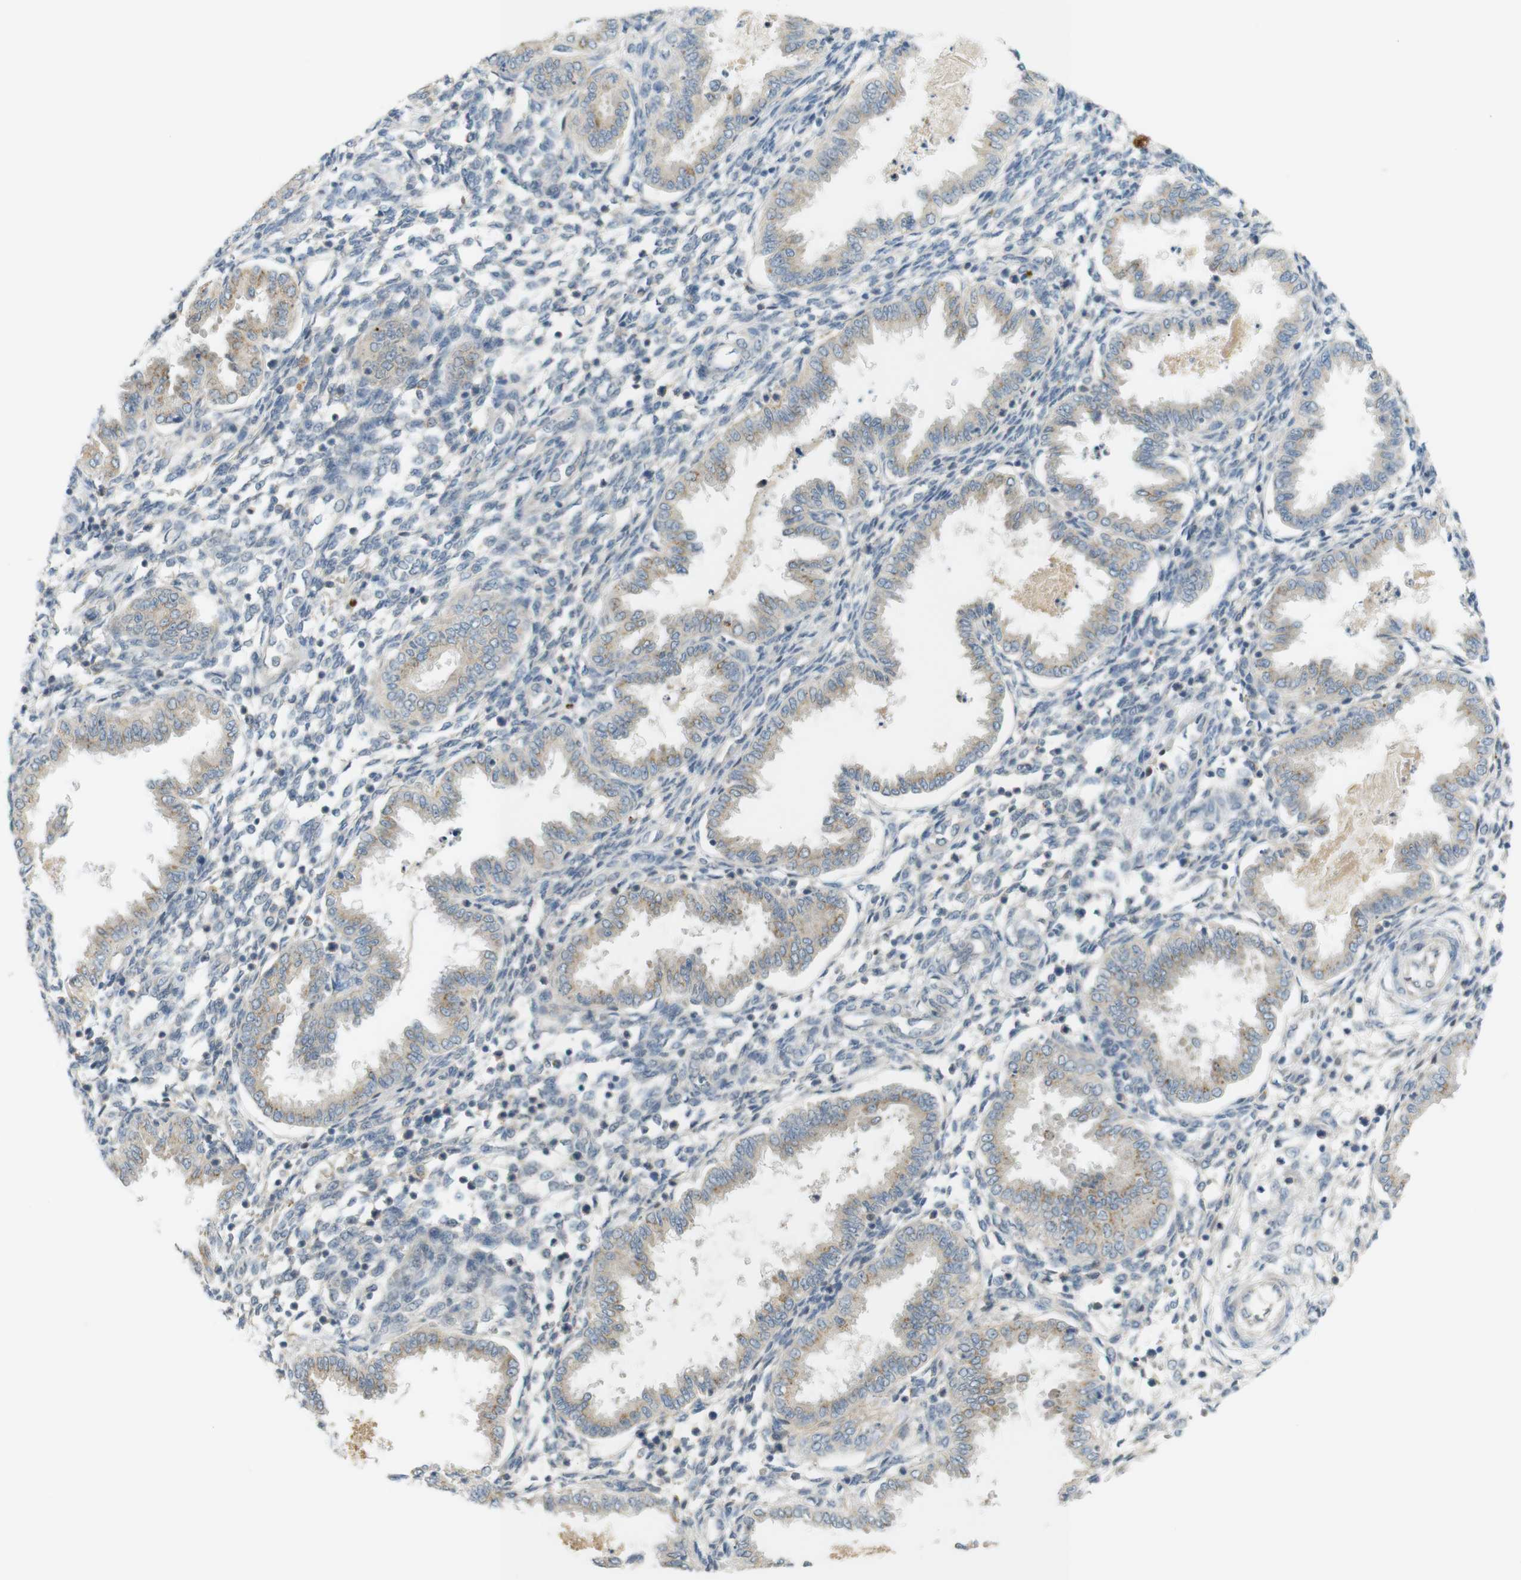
{"staining": {"intensity": "negative", "quantity": "none", "location": "none"}, "tissue": "endometrium", "cell_type": "Cells in endometrial stroma", "image_type": "normal", "snomed": [{"axis": "morphology", "description": "Normal tissue, NOS"}, {"axis": "topography", "description": "Endometrium"}], "caption": "DAB immunohistochemical staining of unremarkable human endometrium shows no significant positivity in cells in endometrial stroma.", "gene": "UGT8", "patient": {"sex": "female", "age": 33}}